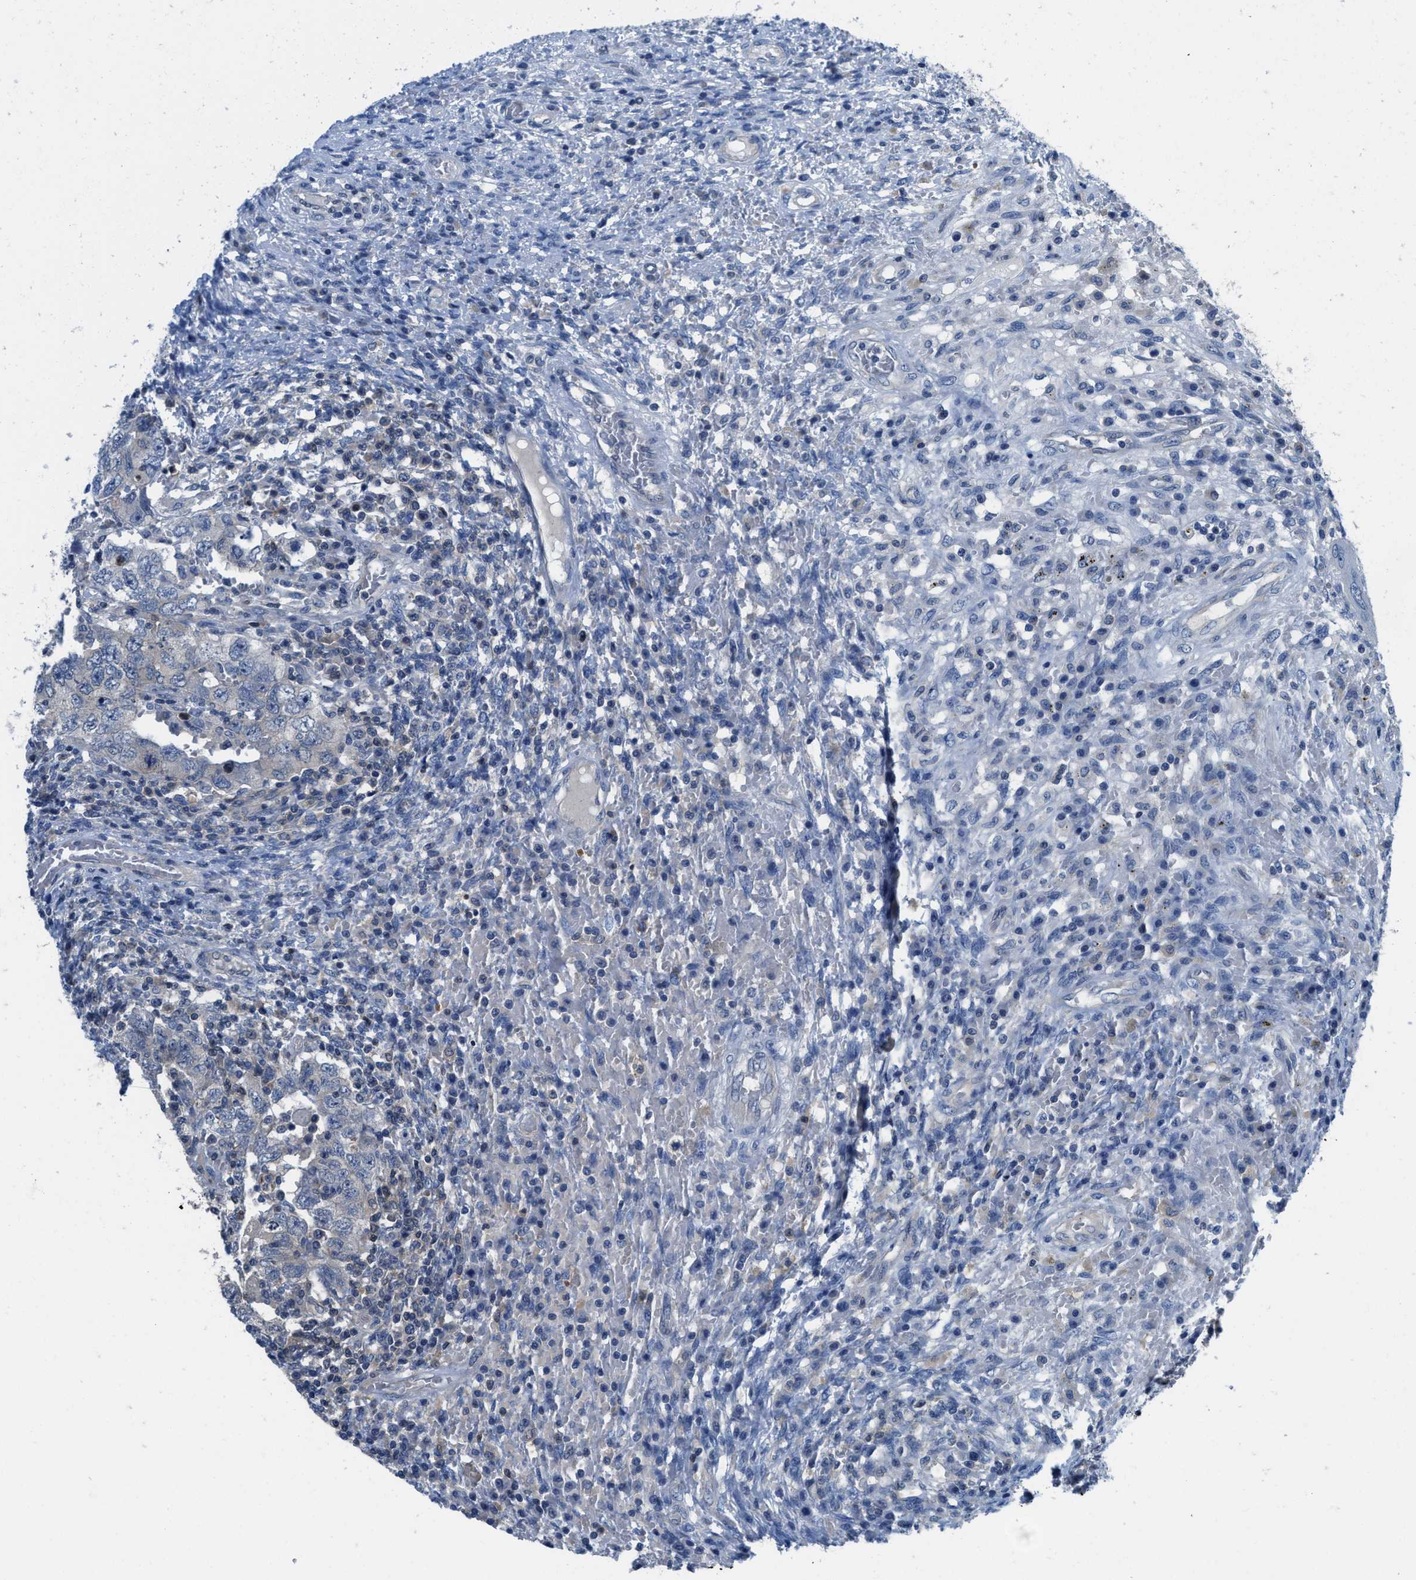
{"staining": {"intensity": "negative", "quantity": "none", "location": "none"}, "tissue": "testis cancer", "cell_type": "Tumor cells", "image_type": "cancer", "snomed": [{"axis": "morphology", "description": "Carcinoma, Embryonal, NOS"}, {"axis": "topography", "description": "Testis"}], "caption": "An IHC photomicrograph of testis embryonal carcinoma is shown. There is no staining in tumor cells of testis embryonal carcinoma.", "gene": "NUDT5", "patient": {"sex": "male", "age": 26}}